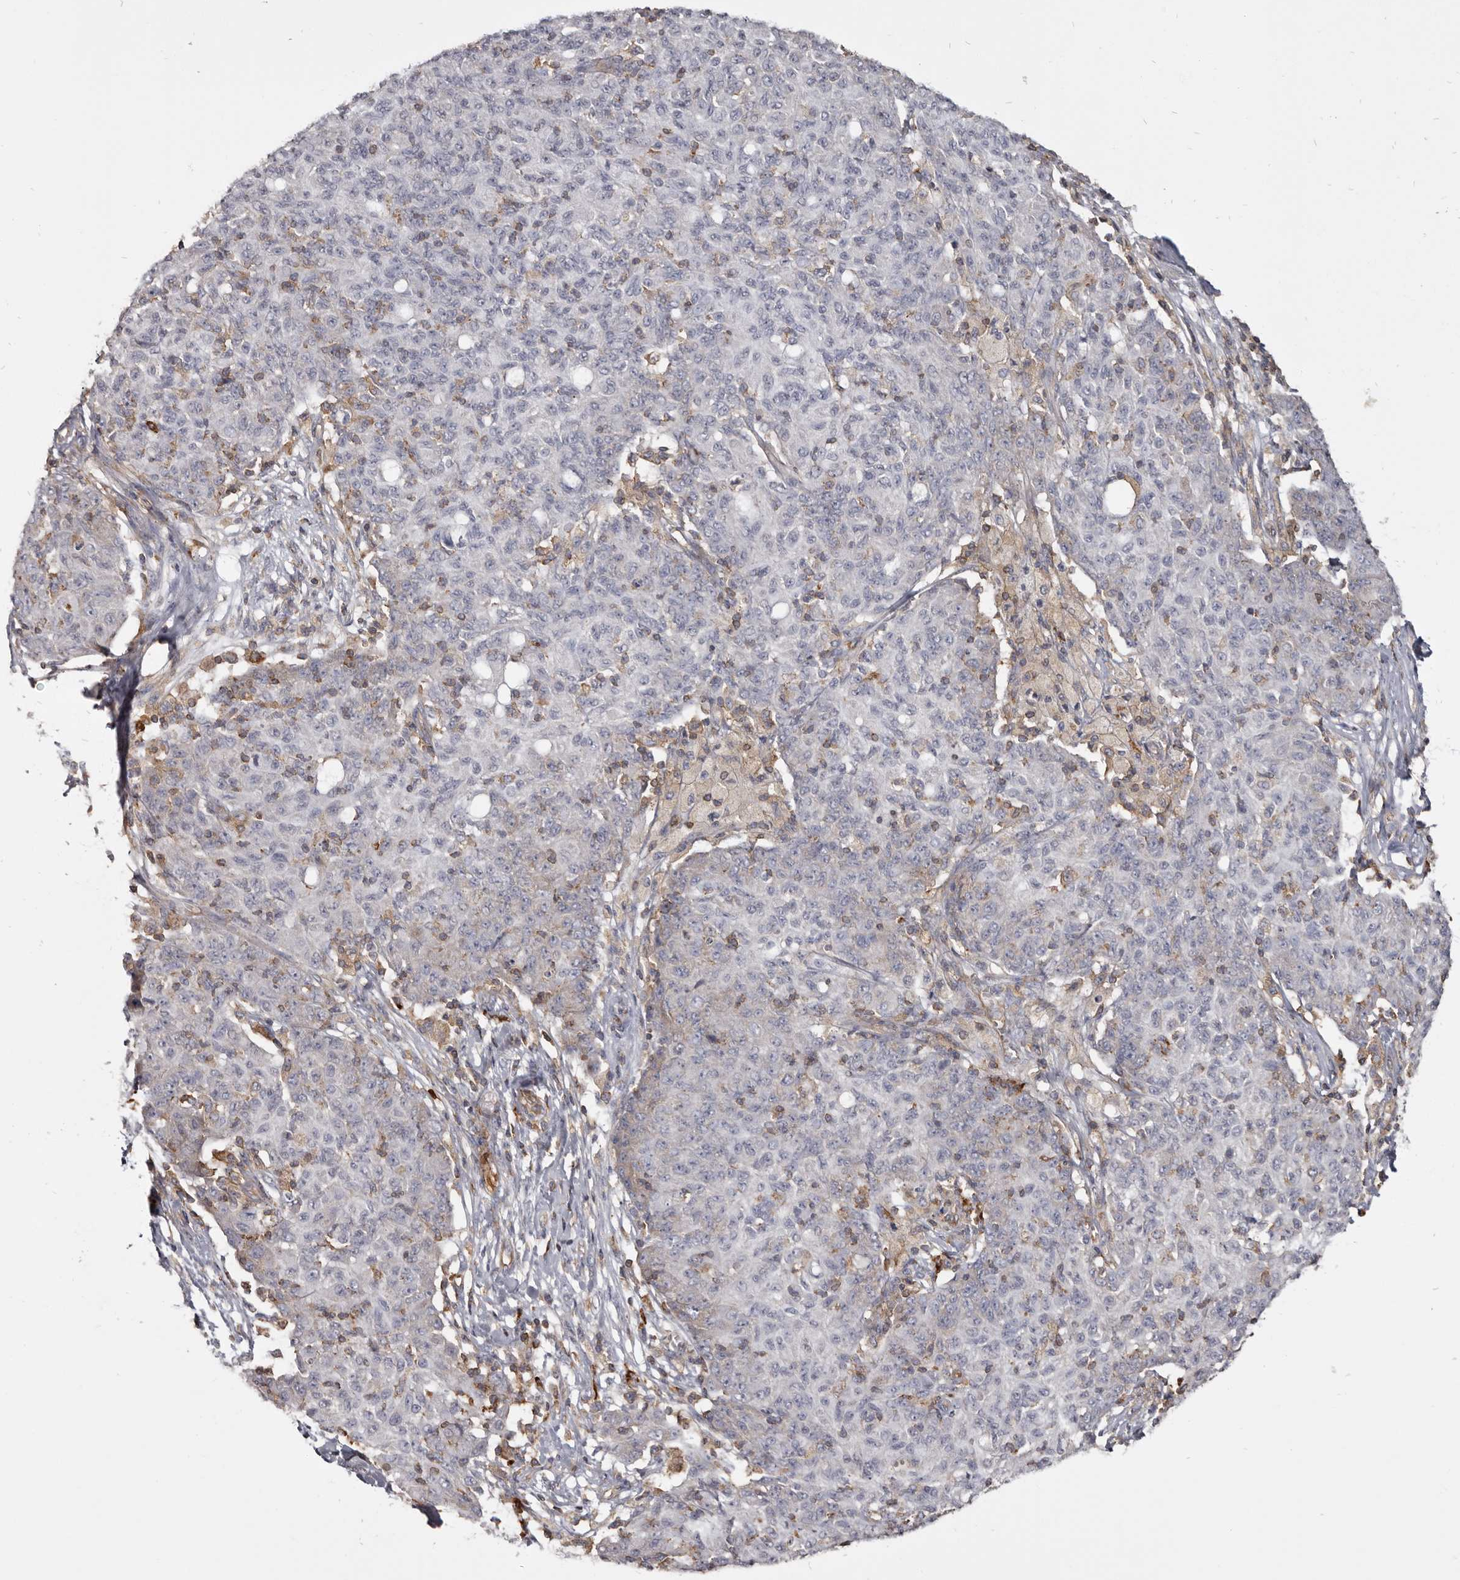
{"staining": {"intensity": "negative", "quantity": "none", "location": "none"}, "tissue": "ovarian cancer", "cell_type": "Tumor cells", "image_type": "cancer", "snomed": [{"axis": "morphology", "description": "Carcinoma, endometroid"}, {"axis": "topography", "description": "Ovary"}], "caption": "Tumor cells are negative for brown protein staining in ovarian endometroid carcinoma. (Brightfield microscopy of DAB IHC at high magnification).", "gene": "CBL", "patient": {"sex": "female", "age": 42}}